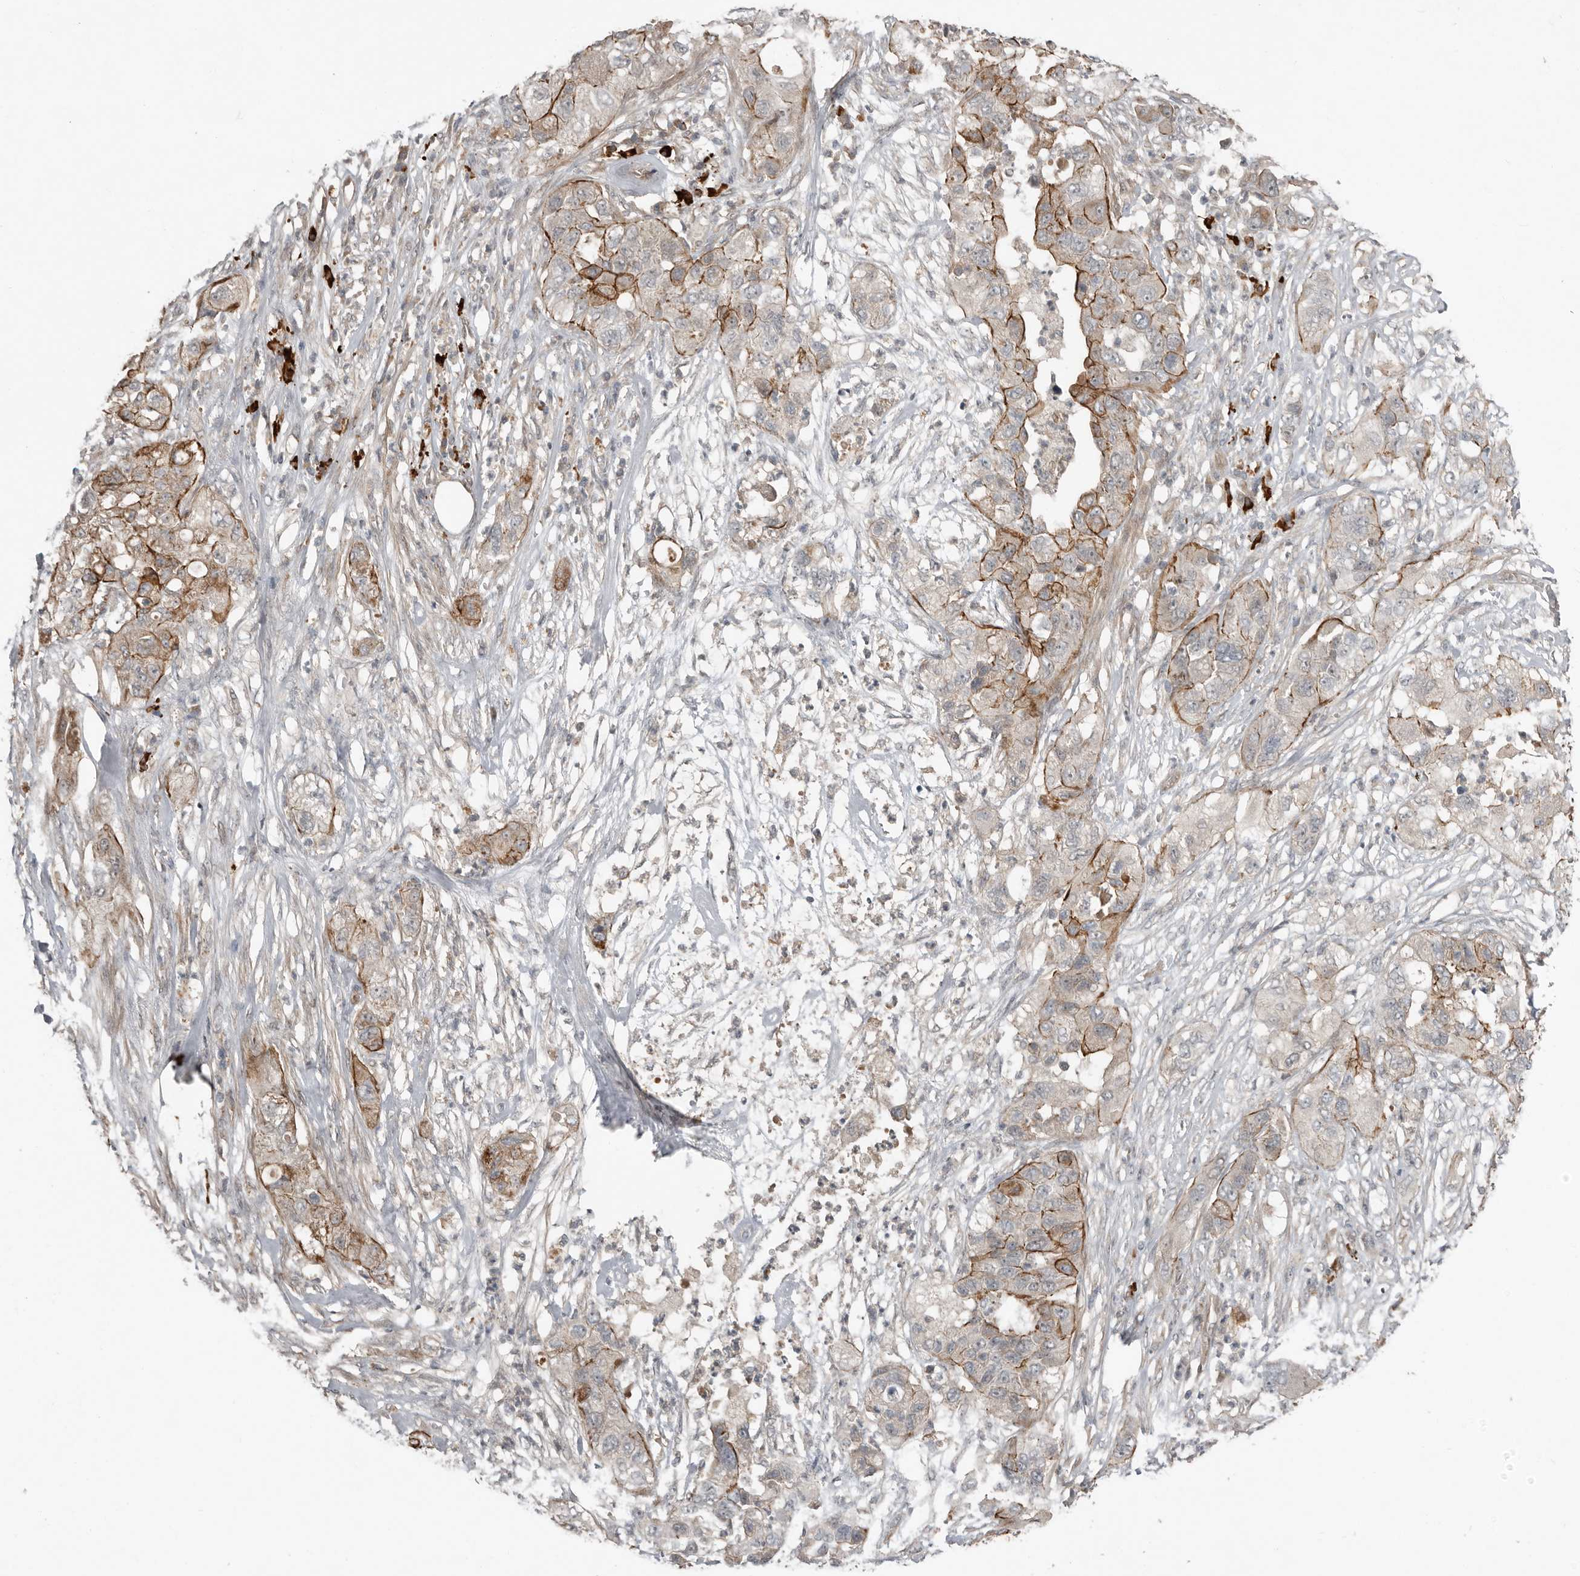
{"staining": {"intensity": "moderate", "quantity": "25%-75%", "location": "cytoplasmic/membranous"}, "tissue": "pancreatic cancer", "cell_type": "Tumor cells", "image_type": "cancer", "snomed": [{"axis": "morphology", "description": "Adenocarcinoma, NOS"}, {"axis": "topography", "description": "Pancreas"}], "caption": "An image showing moderate cytoplasmic/membranous expression in approximately 25%-75% of tumor cells in pancreatic cancer, as visualized by brown immunohistochemical staining.", "gene": "TEAD3", "patient": {"sex": "female", "age": 78}}